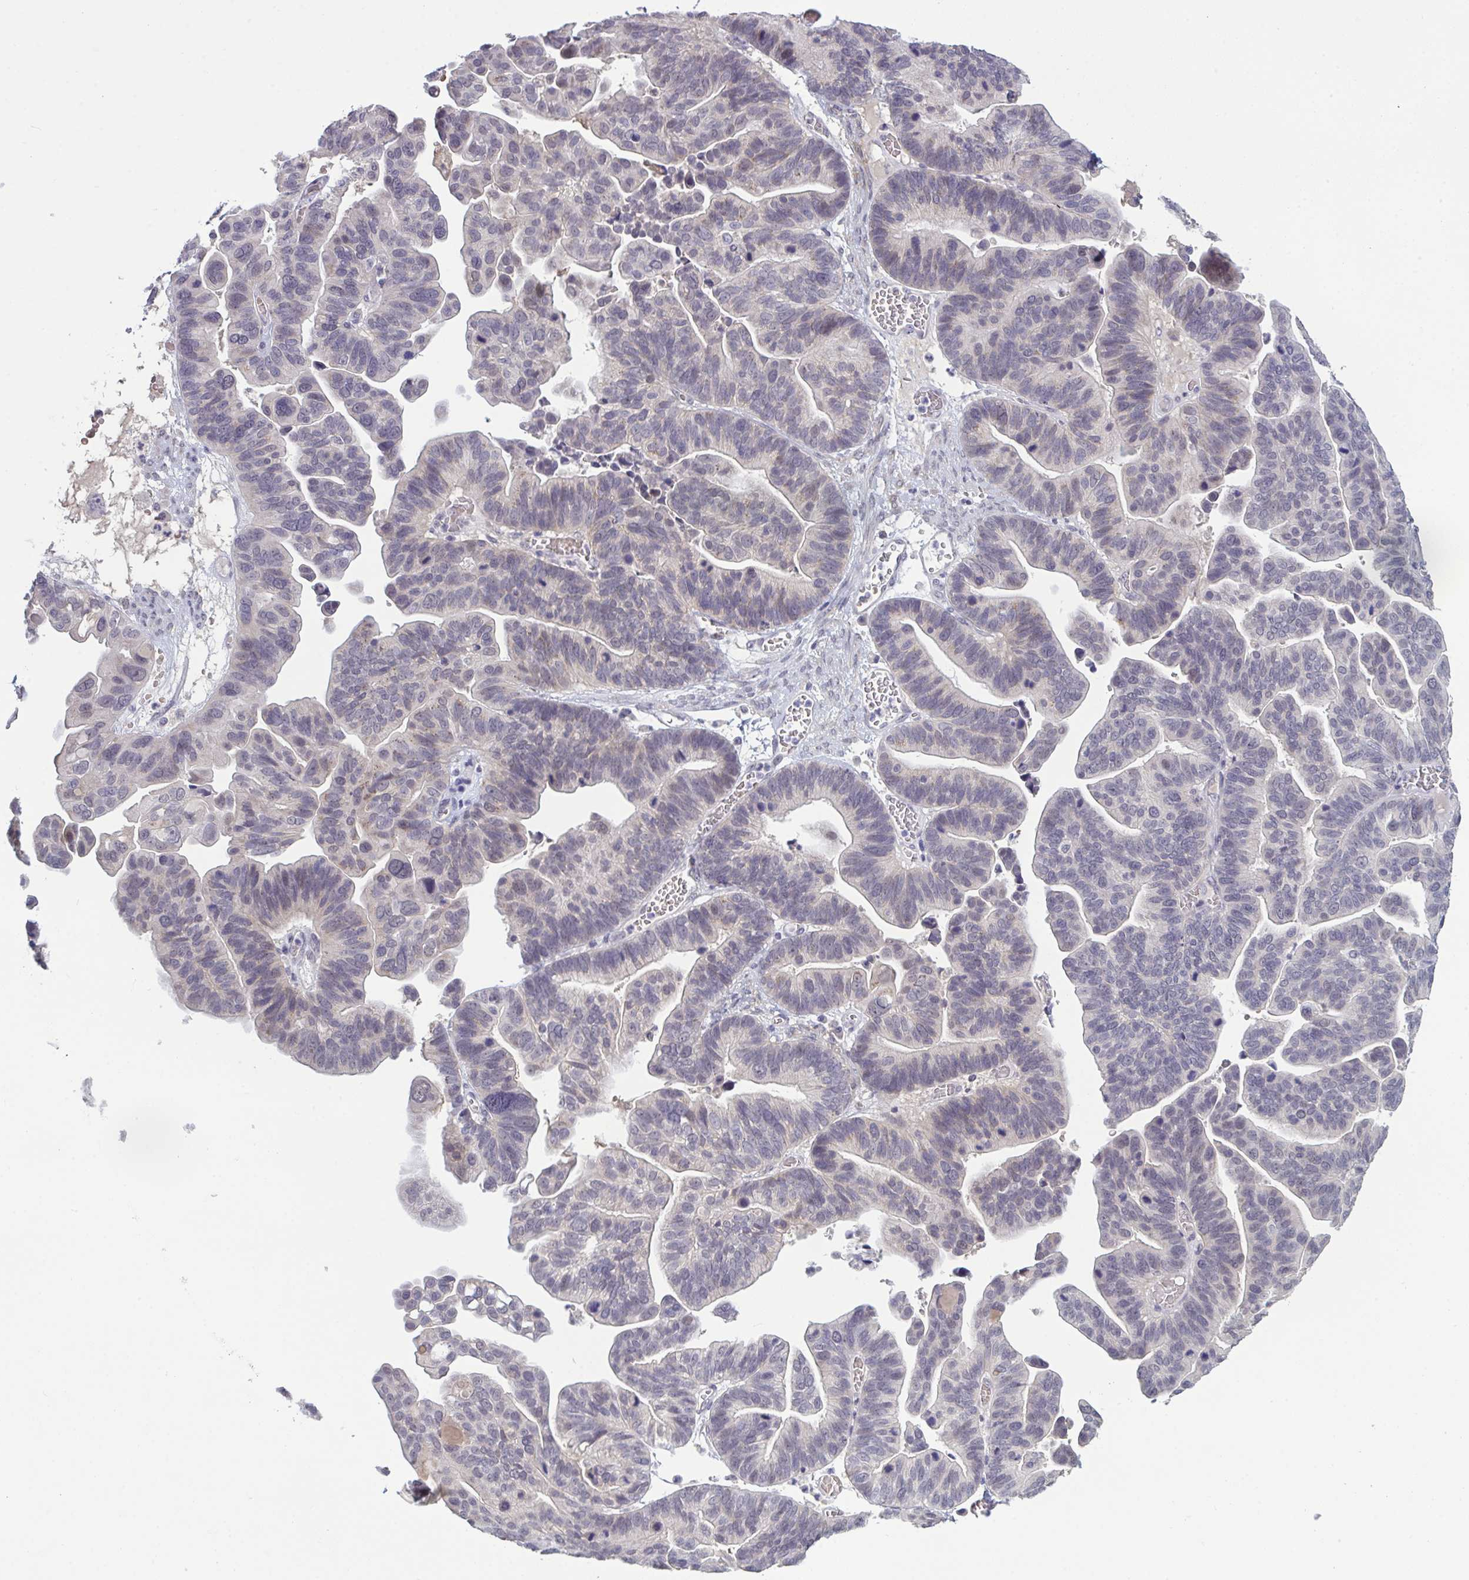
{"staining": {"intensity": "negative", "quantity": "none", "location": "none"}, "tissue": "ovarian cancer", "cell_type": "Tumor cells", "image_type": "cancer", "snomed": [{"axis": "morphology", "description": "Cystadenocarcinoma, serous, NOS"}, {"axis": "topography", "description": "Ovary"}], "caption": "Human ovarian cancer stained for a protein using immunohistochemistry (IHC) shows no positivity in tumor cells.", "gene": "ZNF784", "patient": {"sex": "female", "age": 56}}